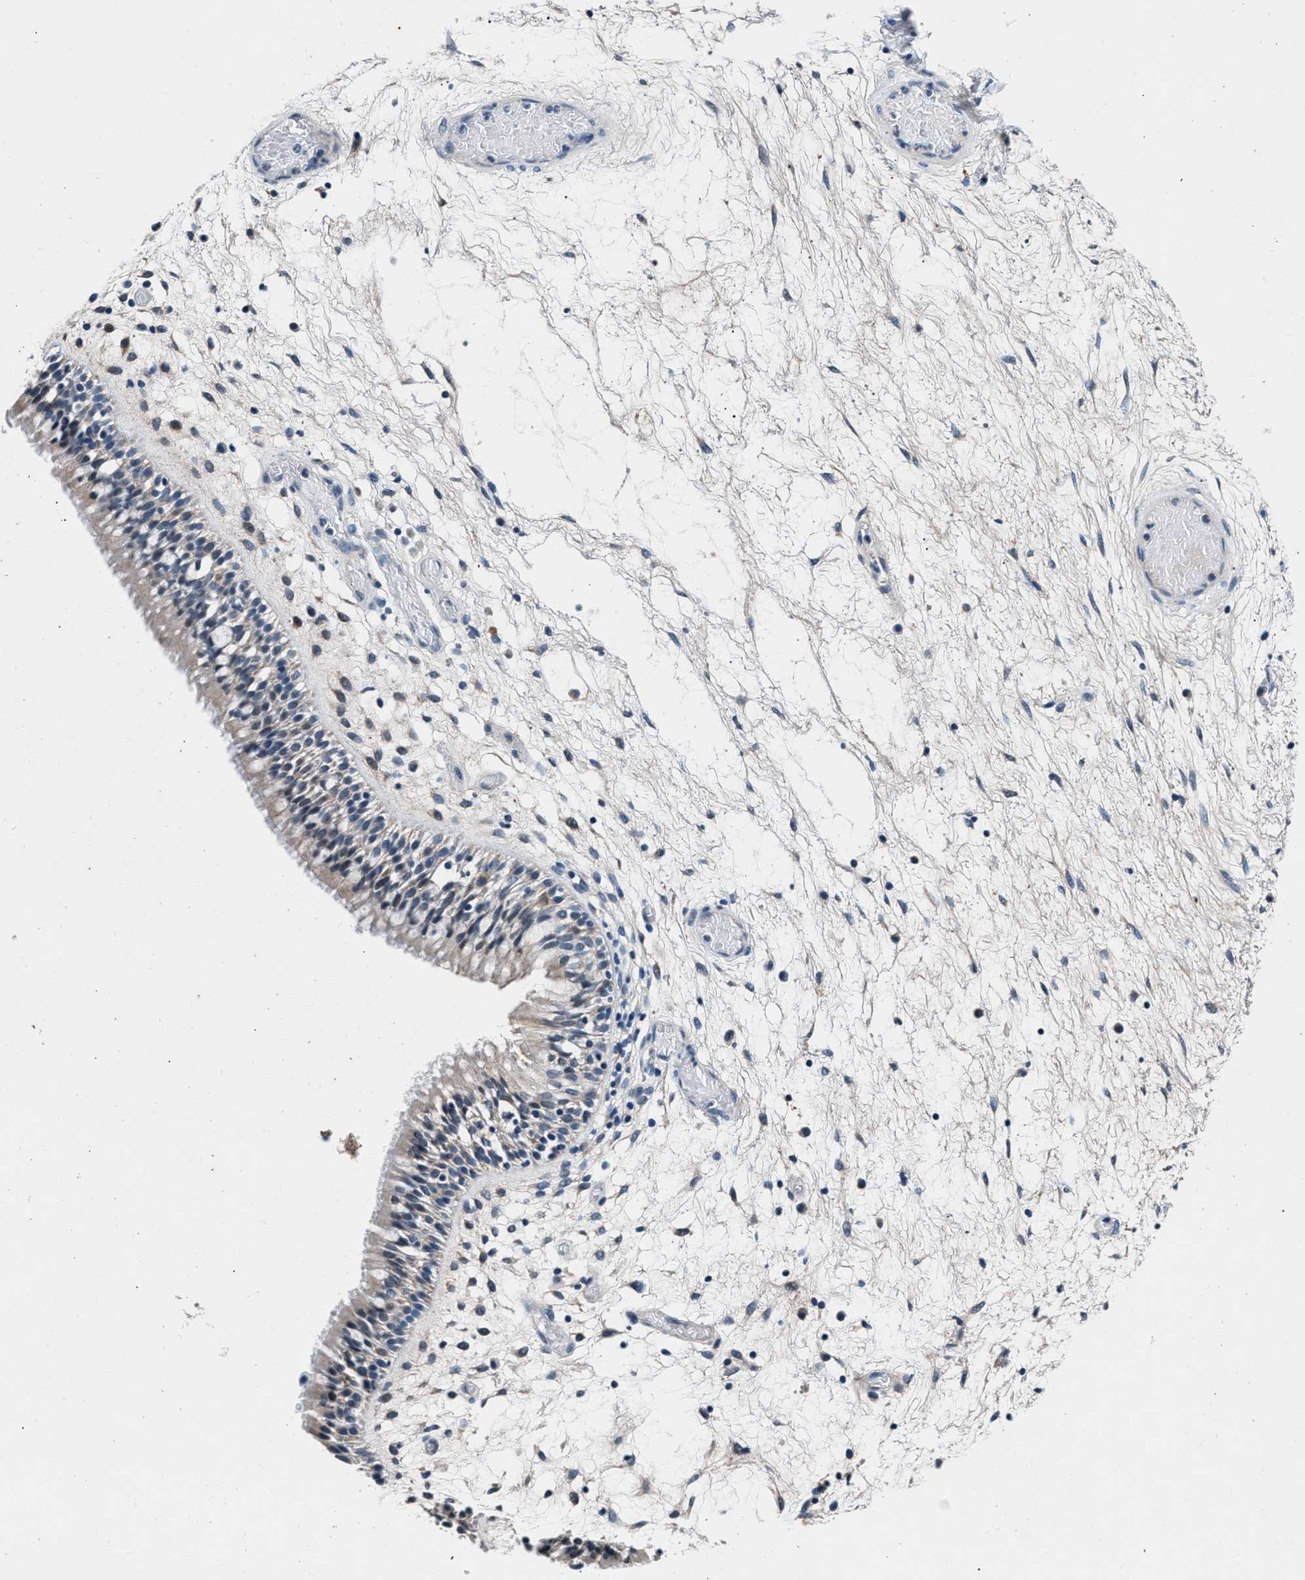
{"staining": {"intensity": "negative", "quantity": "none", "location": "none"}, "tissue": "nasopharynx", "cell_type": "Respiratory epithelial cells", "image_type": "normal", "snomed": [{"axis": "morphology", "description": "Normal tissue, NOS"}, {"axis": "morphology", "description": "Inflammation, NOS"}, {"axis": "topography", "description": "Nasopharynx"}], "caption": "Immunohistochemistry (IHC) of normal human nasopharynx reveals no positivity in respiratory epithelial cells. (DAB immunohistochemistry (IHC) with hematoxylin counter stain).", "gene": "DENND6B", "patient": {"sex": "male", "age": 48}}